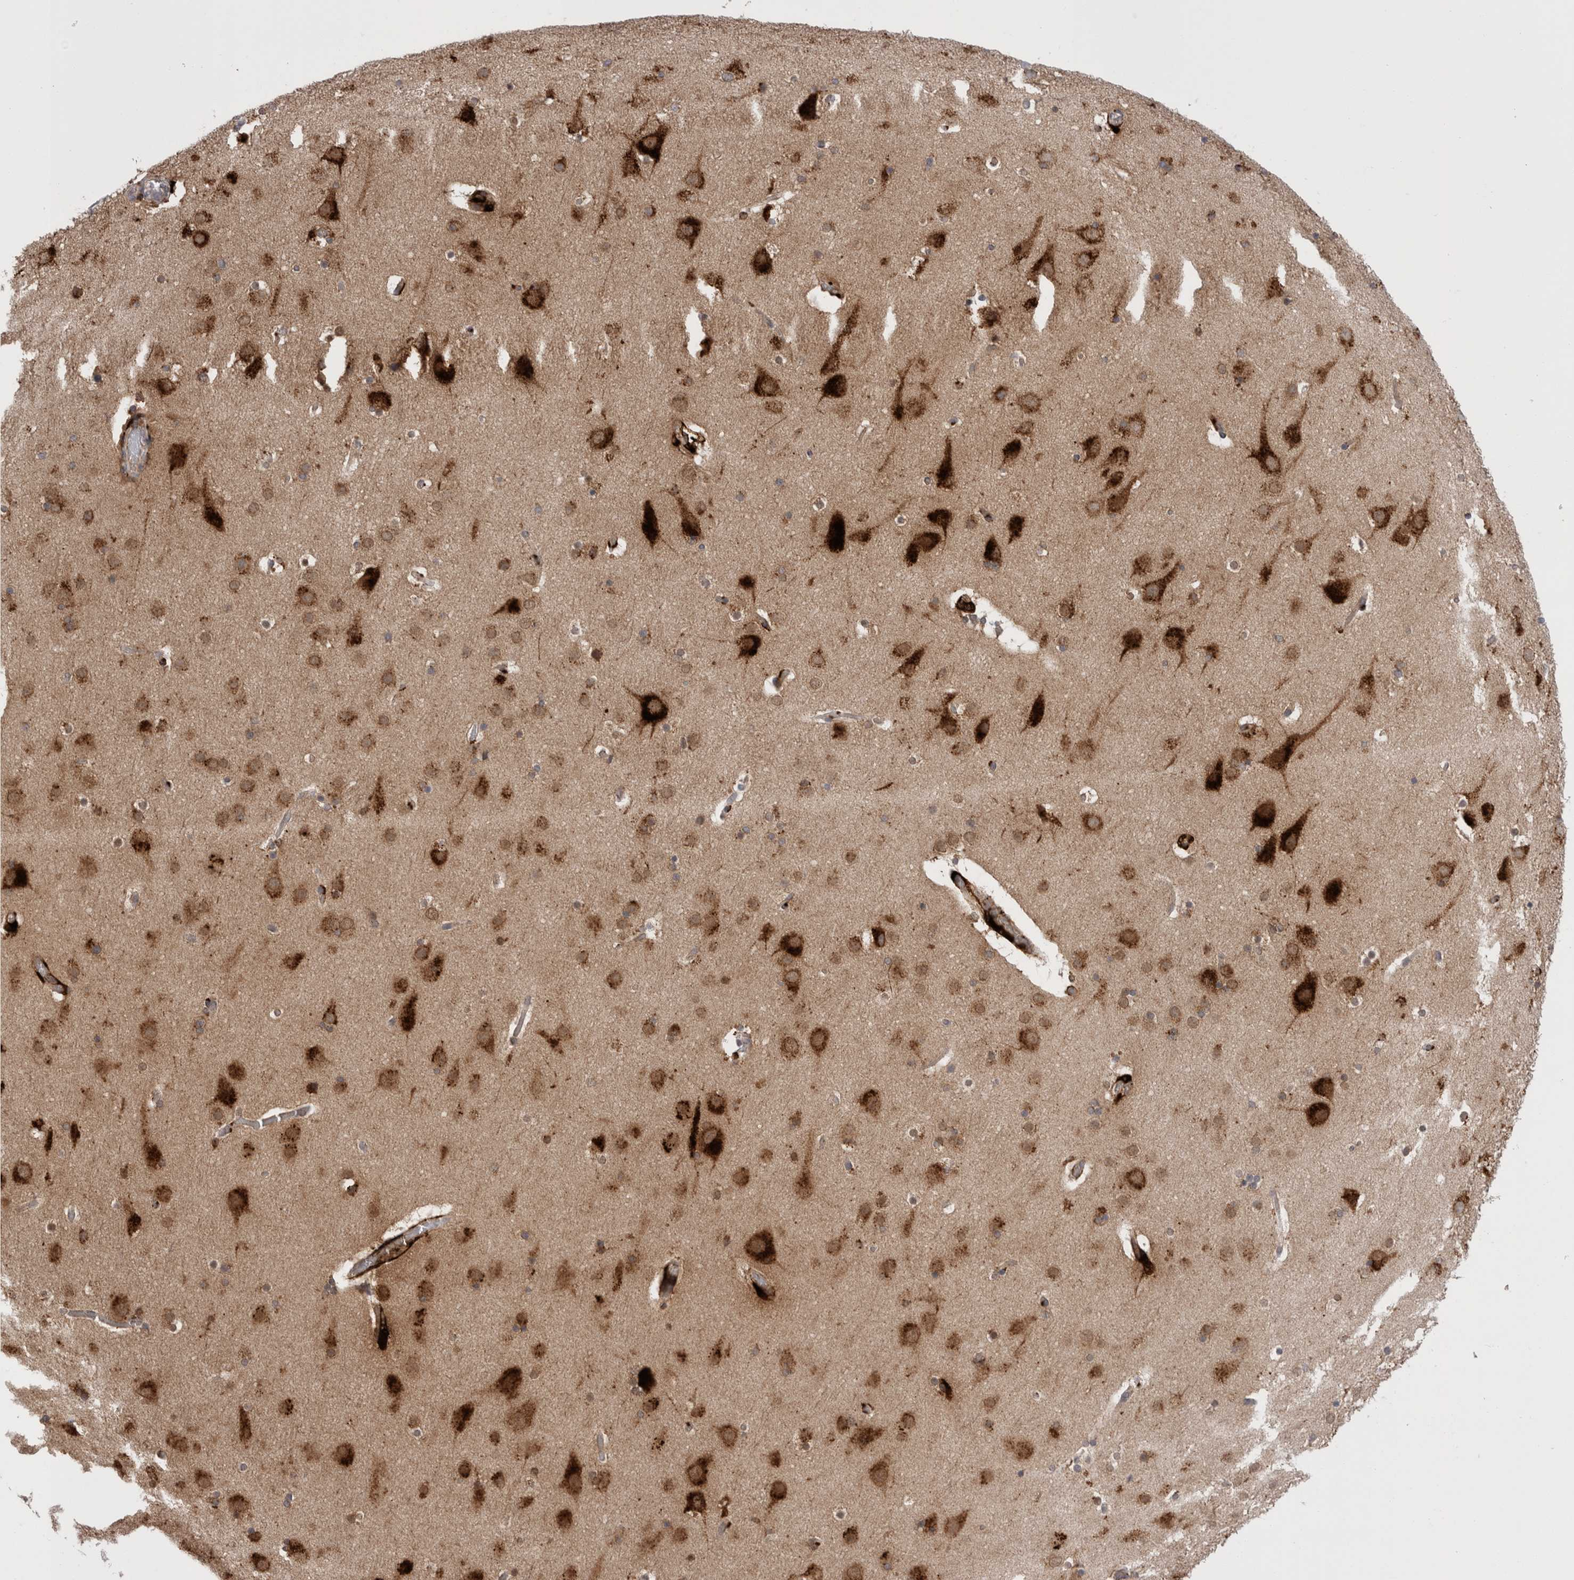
{"staining": {"intensity": "negative", "quantity": "none", "location": "none"}, "tissue": "cerebral cortex", "cell_type": "Endothelial cells", "image_type": "normal", "snomed": [{"axis": "morphology", "description": "Normal tissue, NOS"}, {"axis": "topography", "description": "Cerebral cortex"}], "caption": "Immunohistochemistry (IHC) of normal human cerebral cortex shows no staining in endothelial cells.", "gene": "EPDR1", "patient": {"sex": "male", "age": 57}}